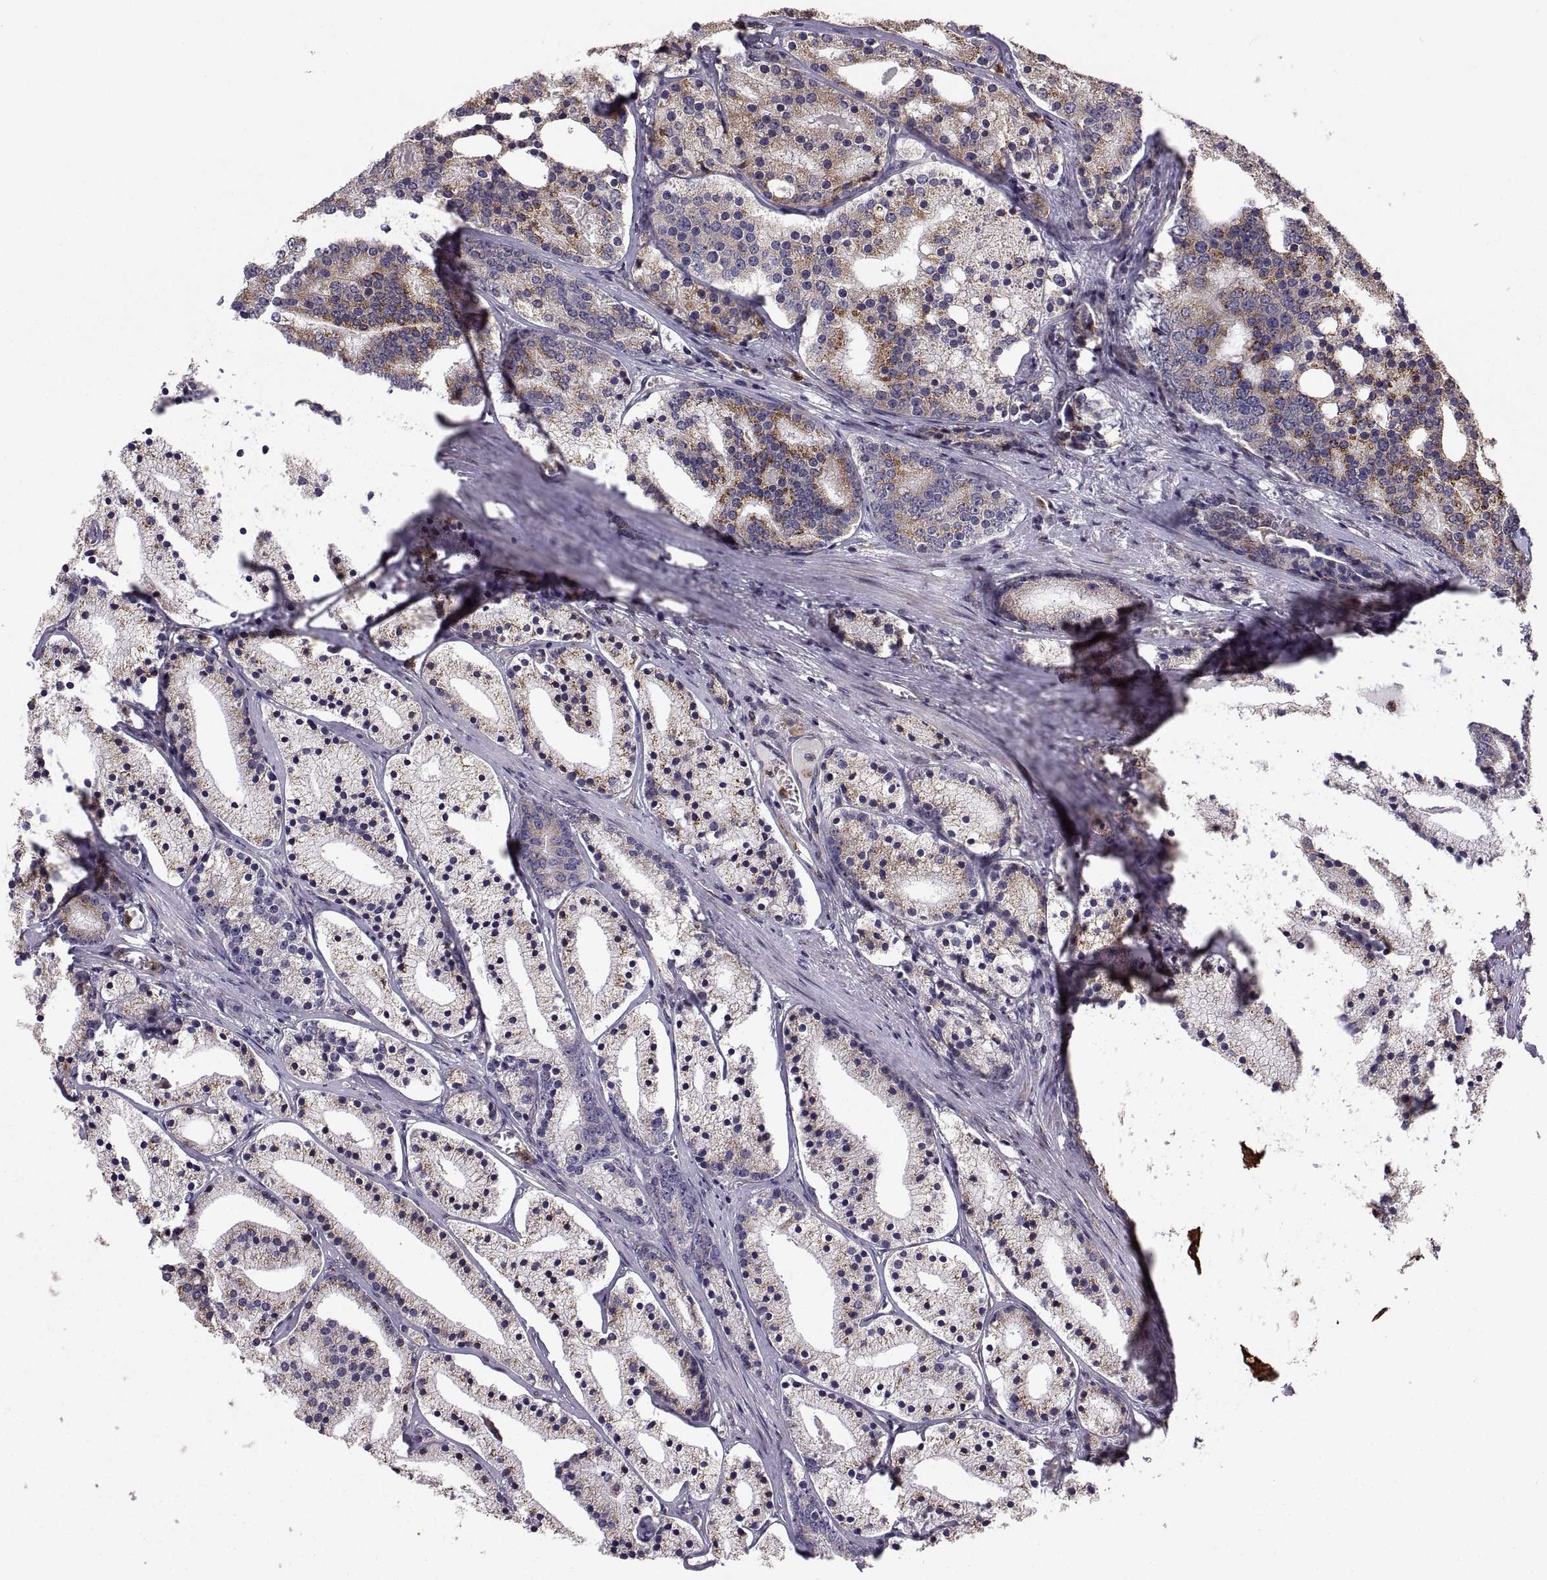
{"staining": {"intensity": "weak", "quantity": "25%-75%", "location": "cytoplasmic/membranous"}, "tissue": "prostate cancer", "cell_type": "Tumor cells", "image_type": "cancer", "snomed": [{"axis": "morphology", "description": "Adenocarcinoma, NOS"}, {"axis": "topography", "description": "Prostate"}], "caption": "Immunohistochemical staining of prostate adenocarcinoma shows low levels of weak cytoplasmic/membranous positivity in about 25%-75% of tumor cells.", "gene": "TESC", "patient": {"sex": "male", "age": 69}}